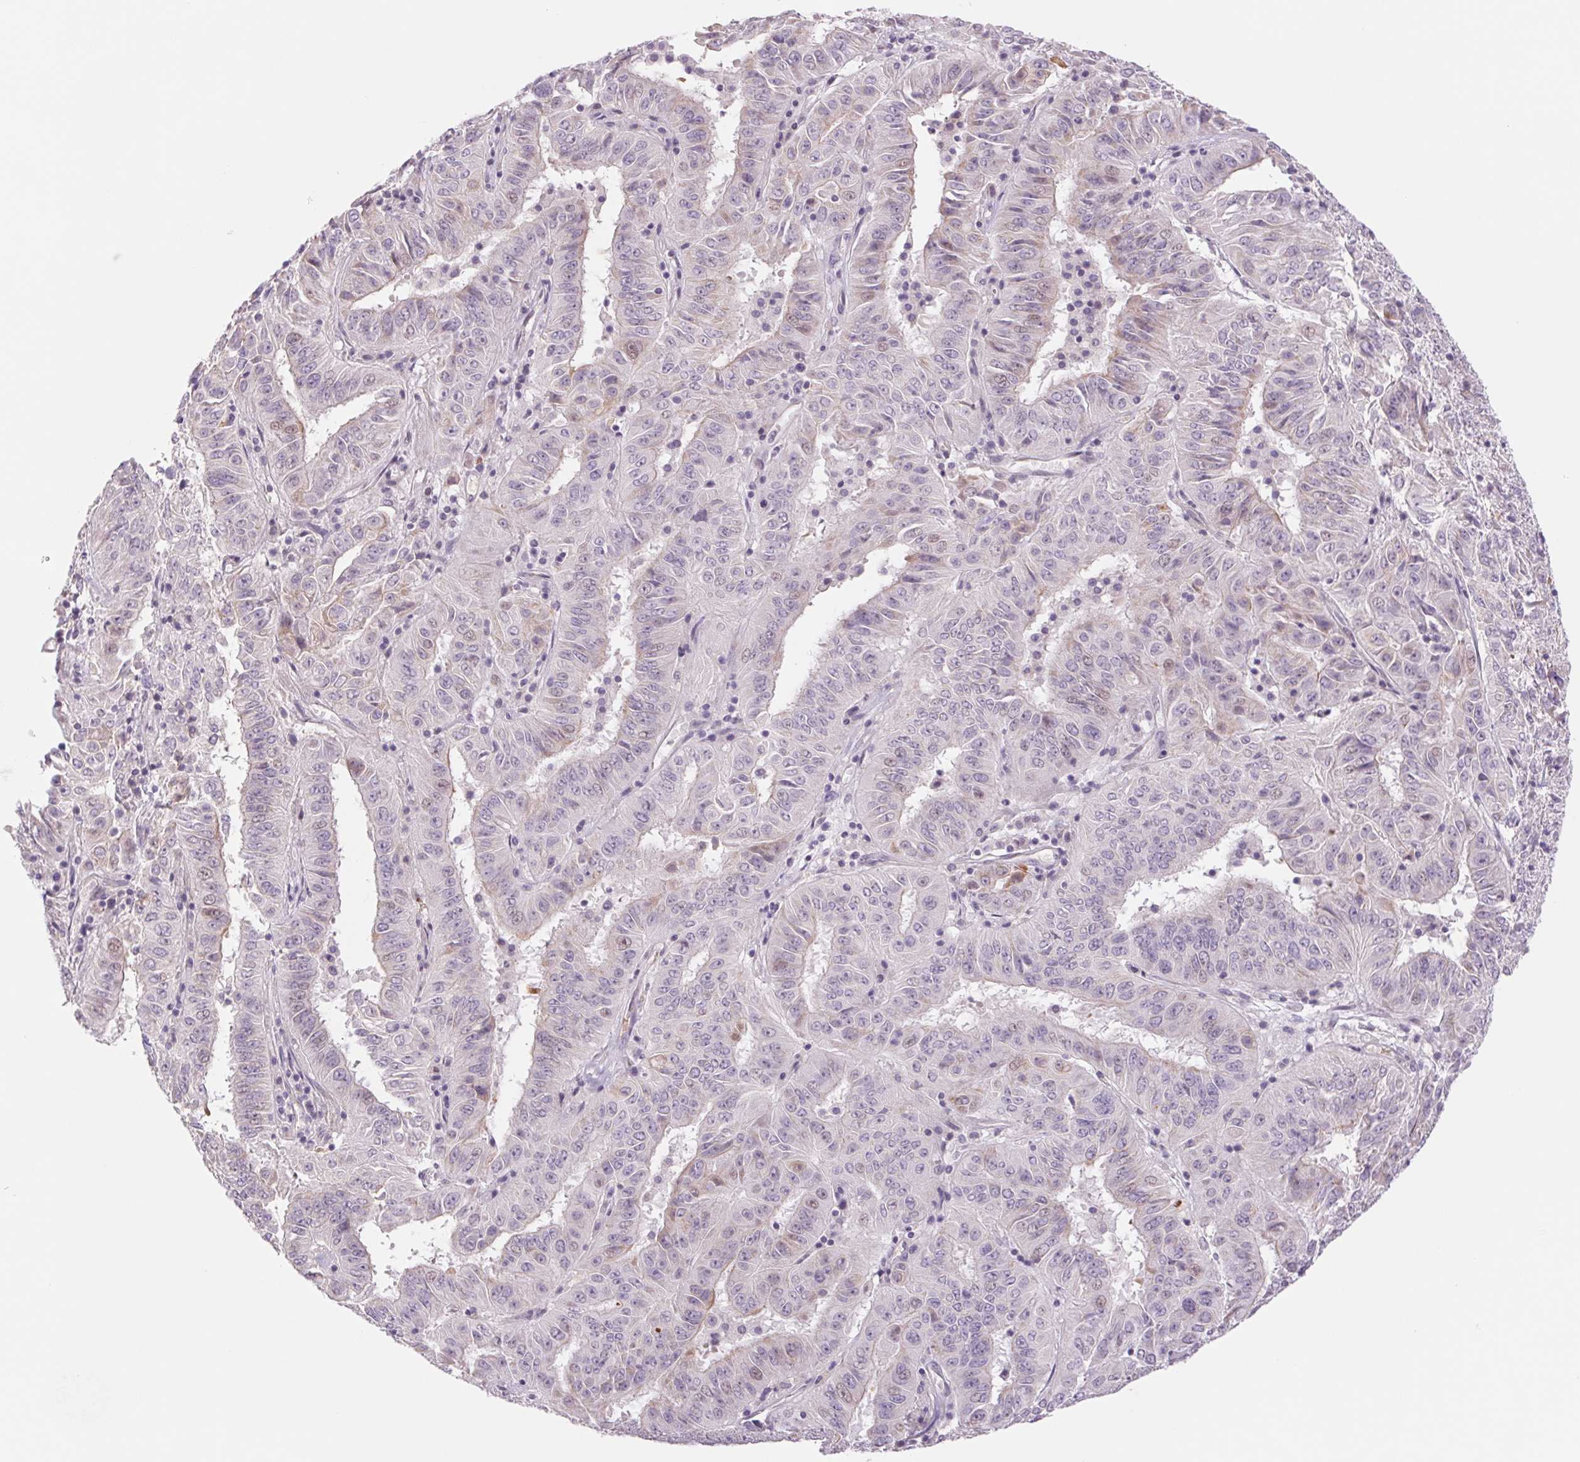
{"staining": {"intensity": "negative", "quantity": "none", "location": "none"}, "tissue": "pancreatic cancer", "cell_type": "Tumor cells", "image_type": "cancer", "snomed": [{"axis": "morphology", "description": "Adenocarcinoma, NOS"}, {"axis": "topography", "description": "Pancreas"}], "caption": "Adenocarcinoma (pancreatic) was stained to show a protein in brown. There is no significant positivity in tumor cells. (DAB immunohistochemistry (IHC) visualized using brightfield microscopy, high magnification).", "gene": "KRT1", "patient": {"sex": "male", "age": 63}}